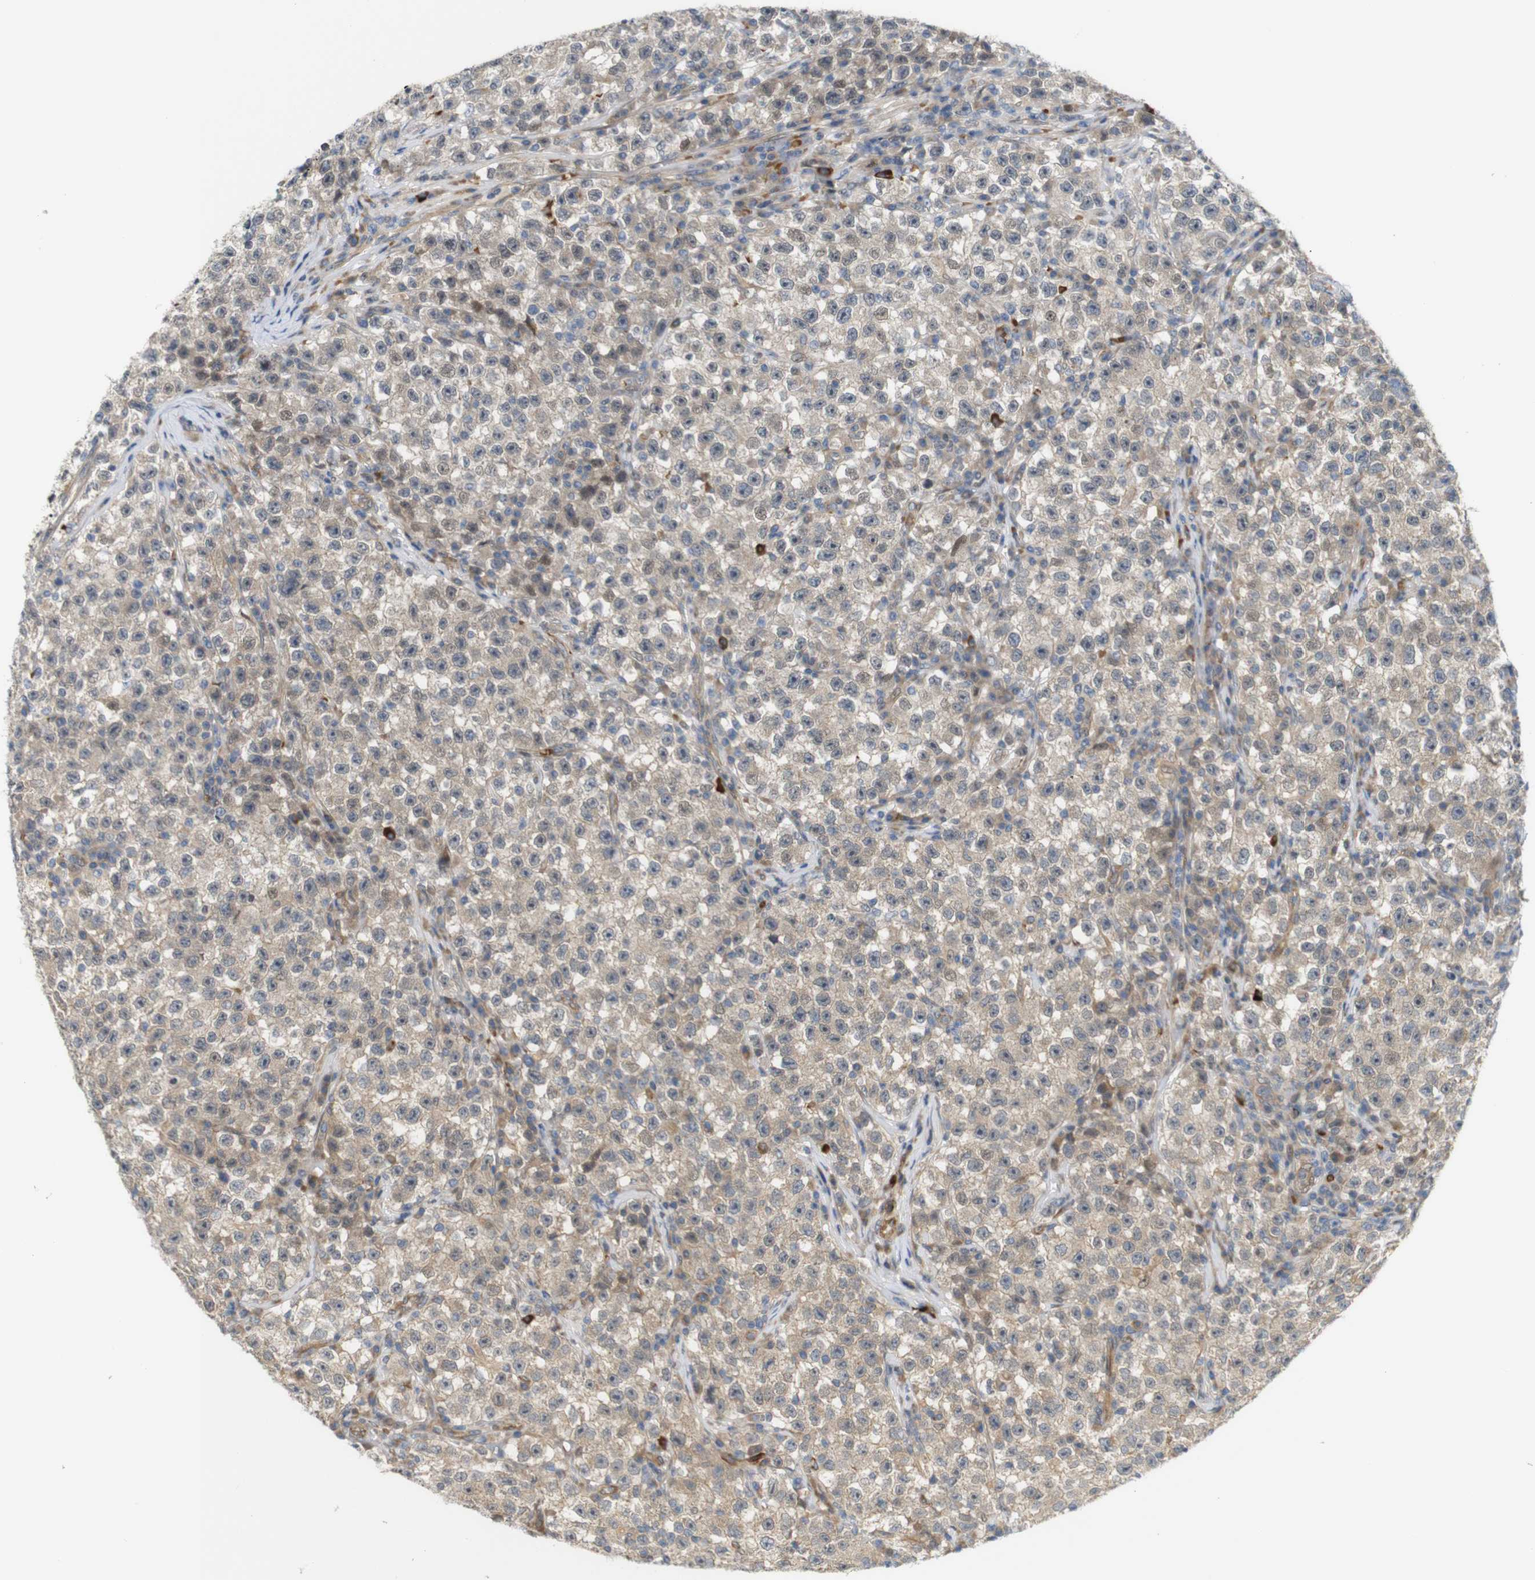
{"staining": {"intensity": "weak", "quantity": ">75%", "location": "cytoplasmic/membranous,nuclear"}, "tissue": "testis cancer", "cell_type": "Tumor cells", "image_type": "cancer", "snomed": [{"axis": "morphology", "description": "Seminoma, NOS"}, {"axis": "topography", "description": "Testis"}], "caption": "Immunohistochemistry histopathology image of neoplastic tissue: human seminoma (testis) stained using immunohistochemistry exhibits low levels of weak protein expression localized specifically in the cytoplasmic/membranous and nuclear of tumor cells, appearing as a cytoplasmic/membranous and nuclear brown color.", "gene": "RPTOR", "patient": {"sex": "male", "age": 22}}